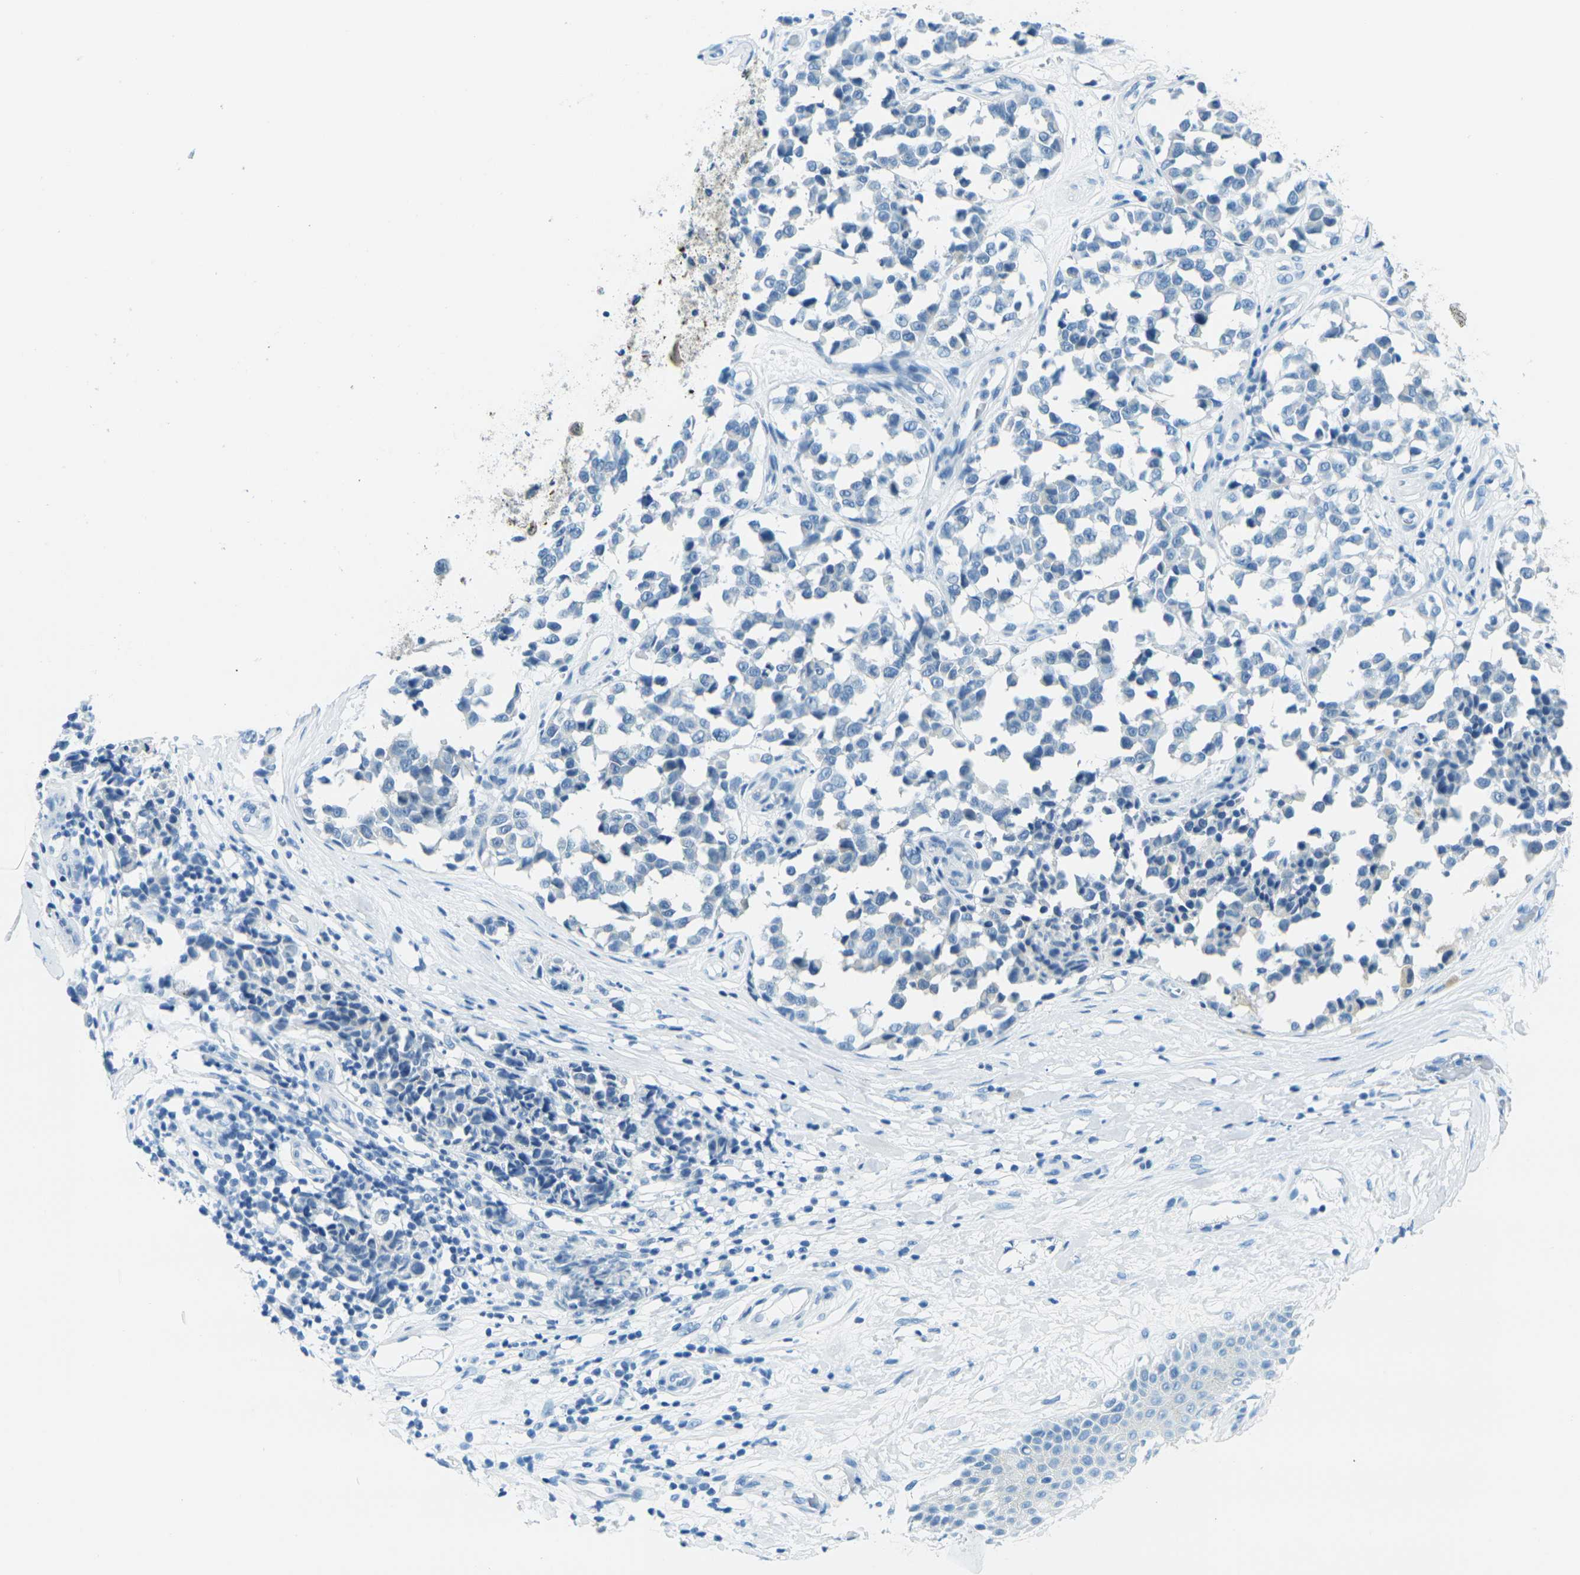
{"staining": {"intensity": "negative", "quantity": "none", "location": "none"}, "tissue": "melanoma", "cell_type": "Tumor cells", "image_type": "cancer", "snomed": [{"axis": "morphology", "description": "Malignant melanoma, NOS"}, {"axis": "topography", "description": "Skin"}], "caption": "This image is of melanoma stained with immunohistochemistry to label a protein in brown with the nuclei are counter-stained blue. There is no positivity in tumor cells.", "gene": "OCLN", "patient": {"sex": "female", "age": 64}}